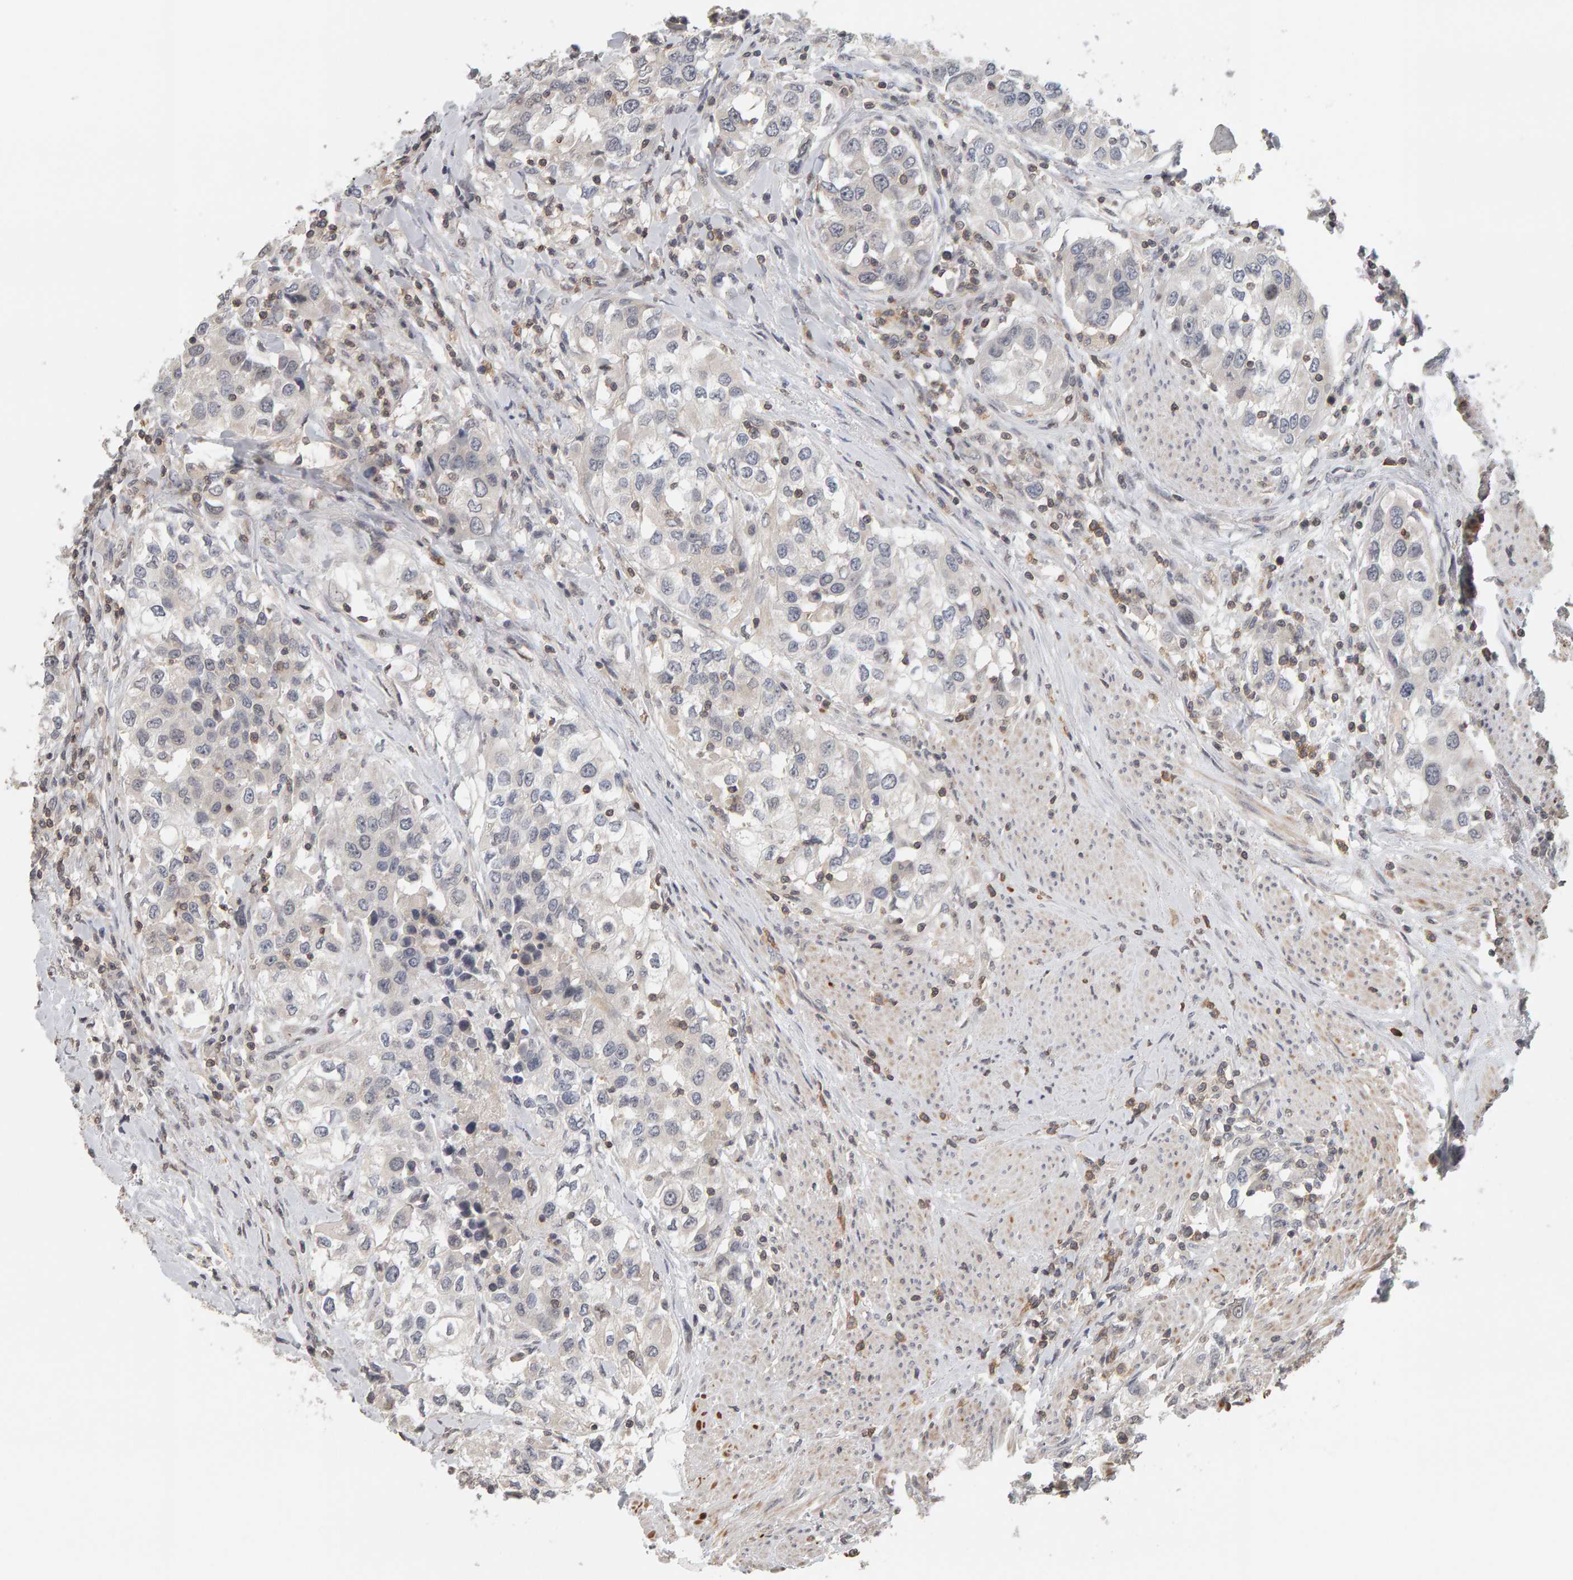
{"staining": {"intensity": "negative", "quantity": "none", "location": "none"}, "tissue": "urothelial cancer", "cell_type": "Tumor cells", "image_type": "cancer", "snomed": [{"axis": "morphology", "description": "Urothelial carcinoma, High grade"}, {"axis": "topography", "description": "Urinary bladder"}], "caption": "Urothelial cancer was stained to show a protein in brown. There is no significant expression in tumor cells.", "gene": "TEFM", "patient": {"sex": "female", "age": 80}}